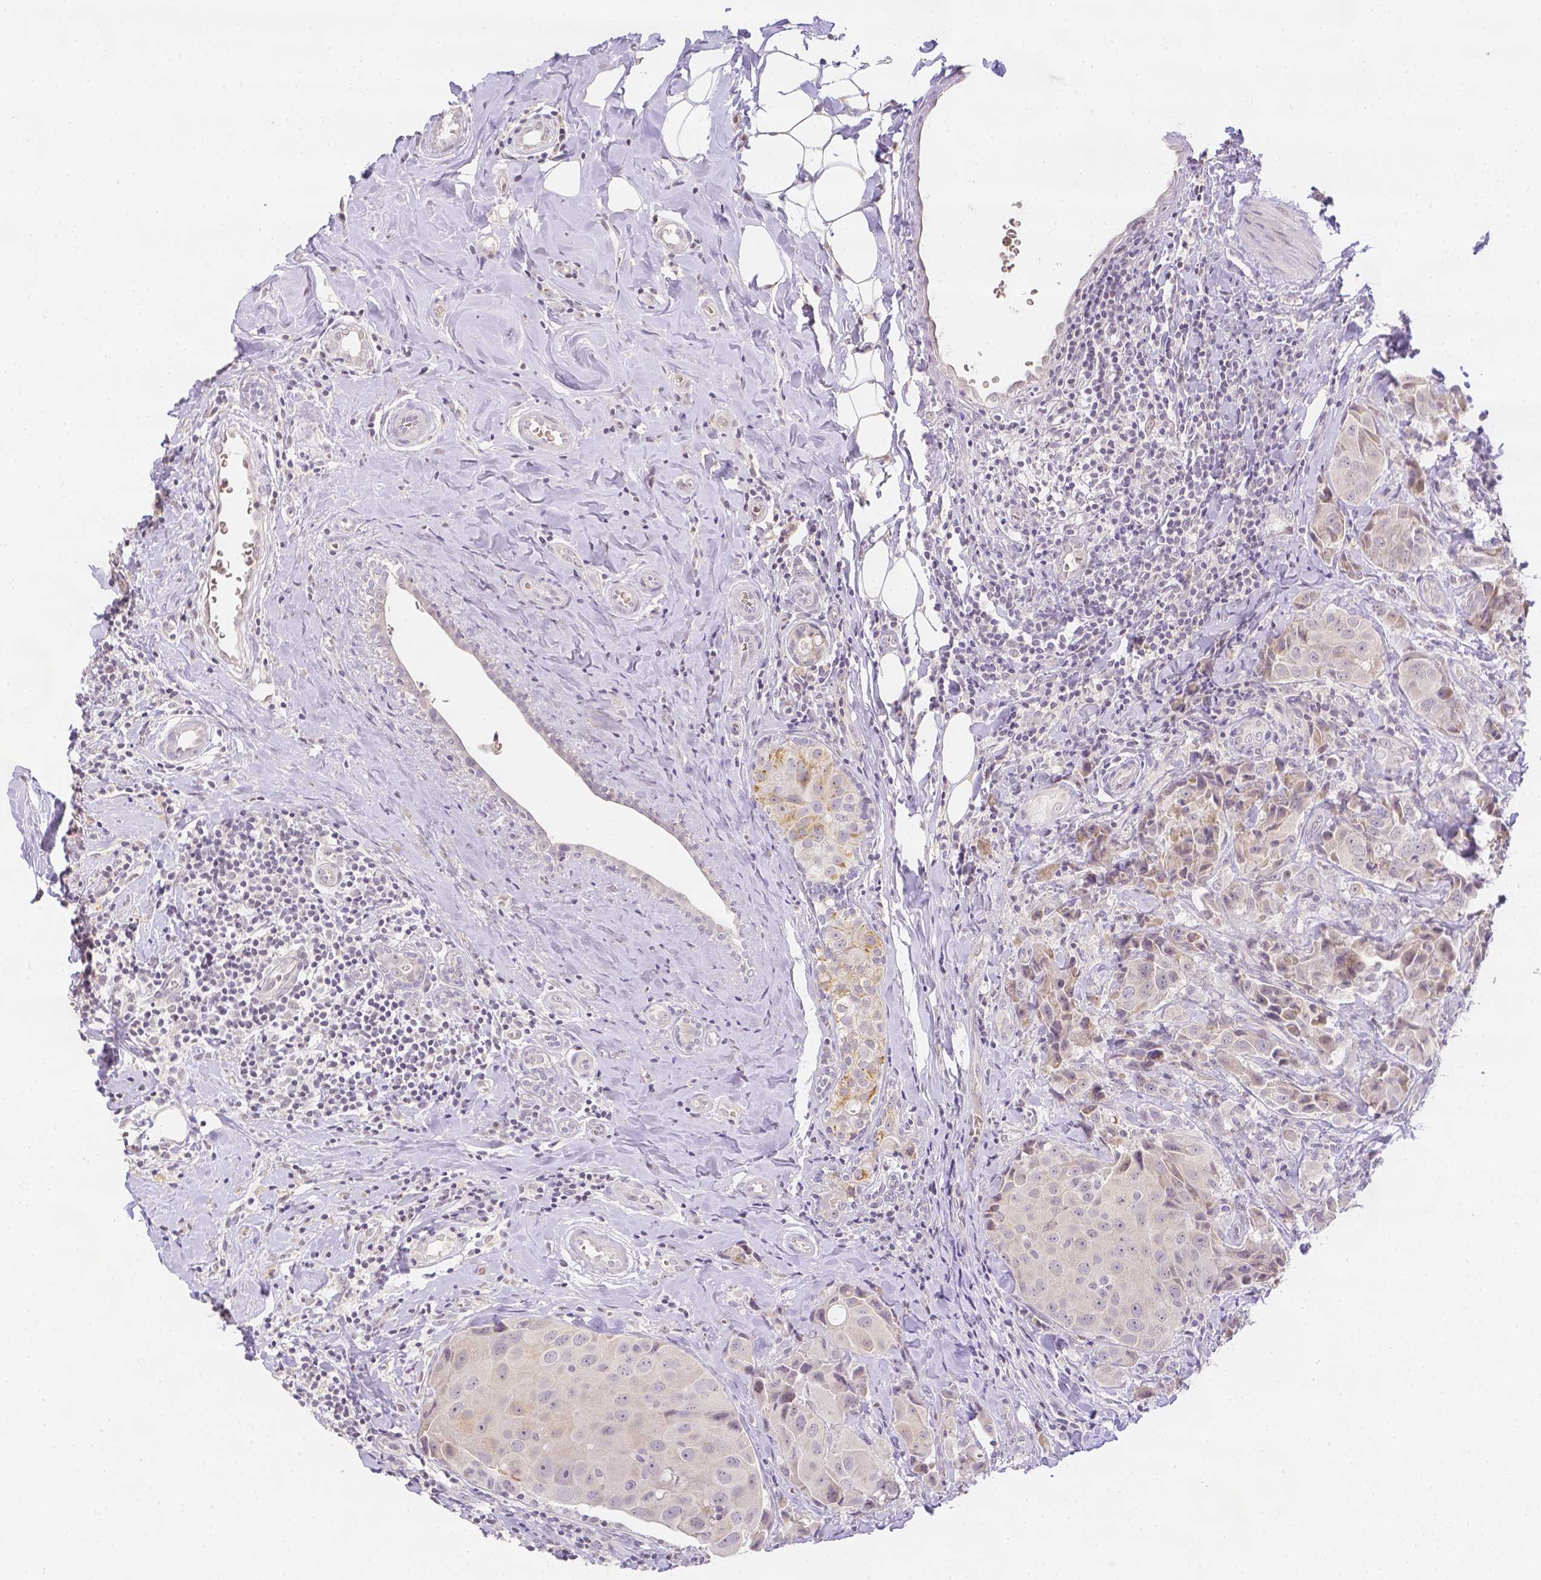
{"staining": {"intensity": "negative", "quantity": "none", "location": "none"}, "tissue": "breast cancer", "cell_type": "Tumor cells", "image_type": "cancer", "snomed": [{"axis": "morphology", "description": "Normal tissue, NOS"}, {"axis": "morphology", "description": "Duct carcinoma"}, {"axis": "topography", "description": "Breast"}], "caption": "Immunohistochemistry of human breast cancer (infiltrating ductal carcinoma) demonstrates no positivity in tumor cells.", "gene": "ZNF280B", "patient": {"sex": "female", "age": 43}}